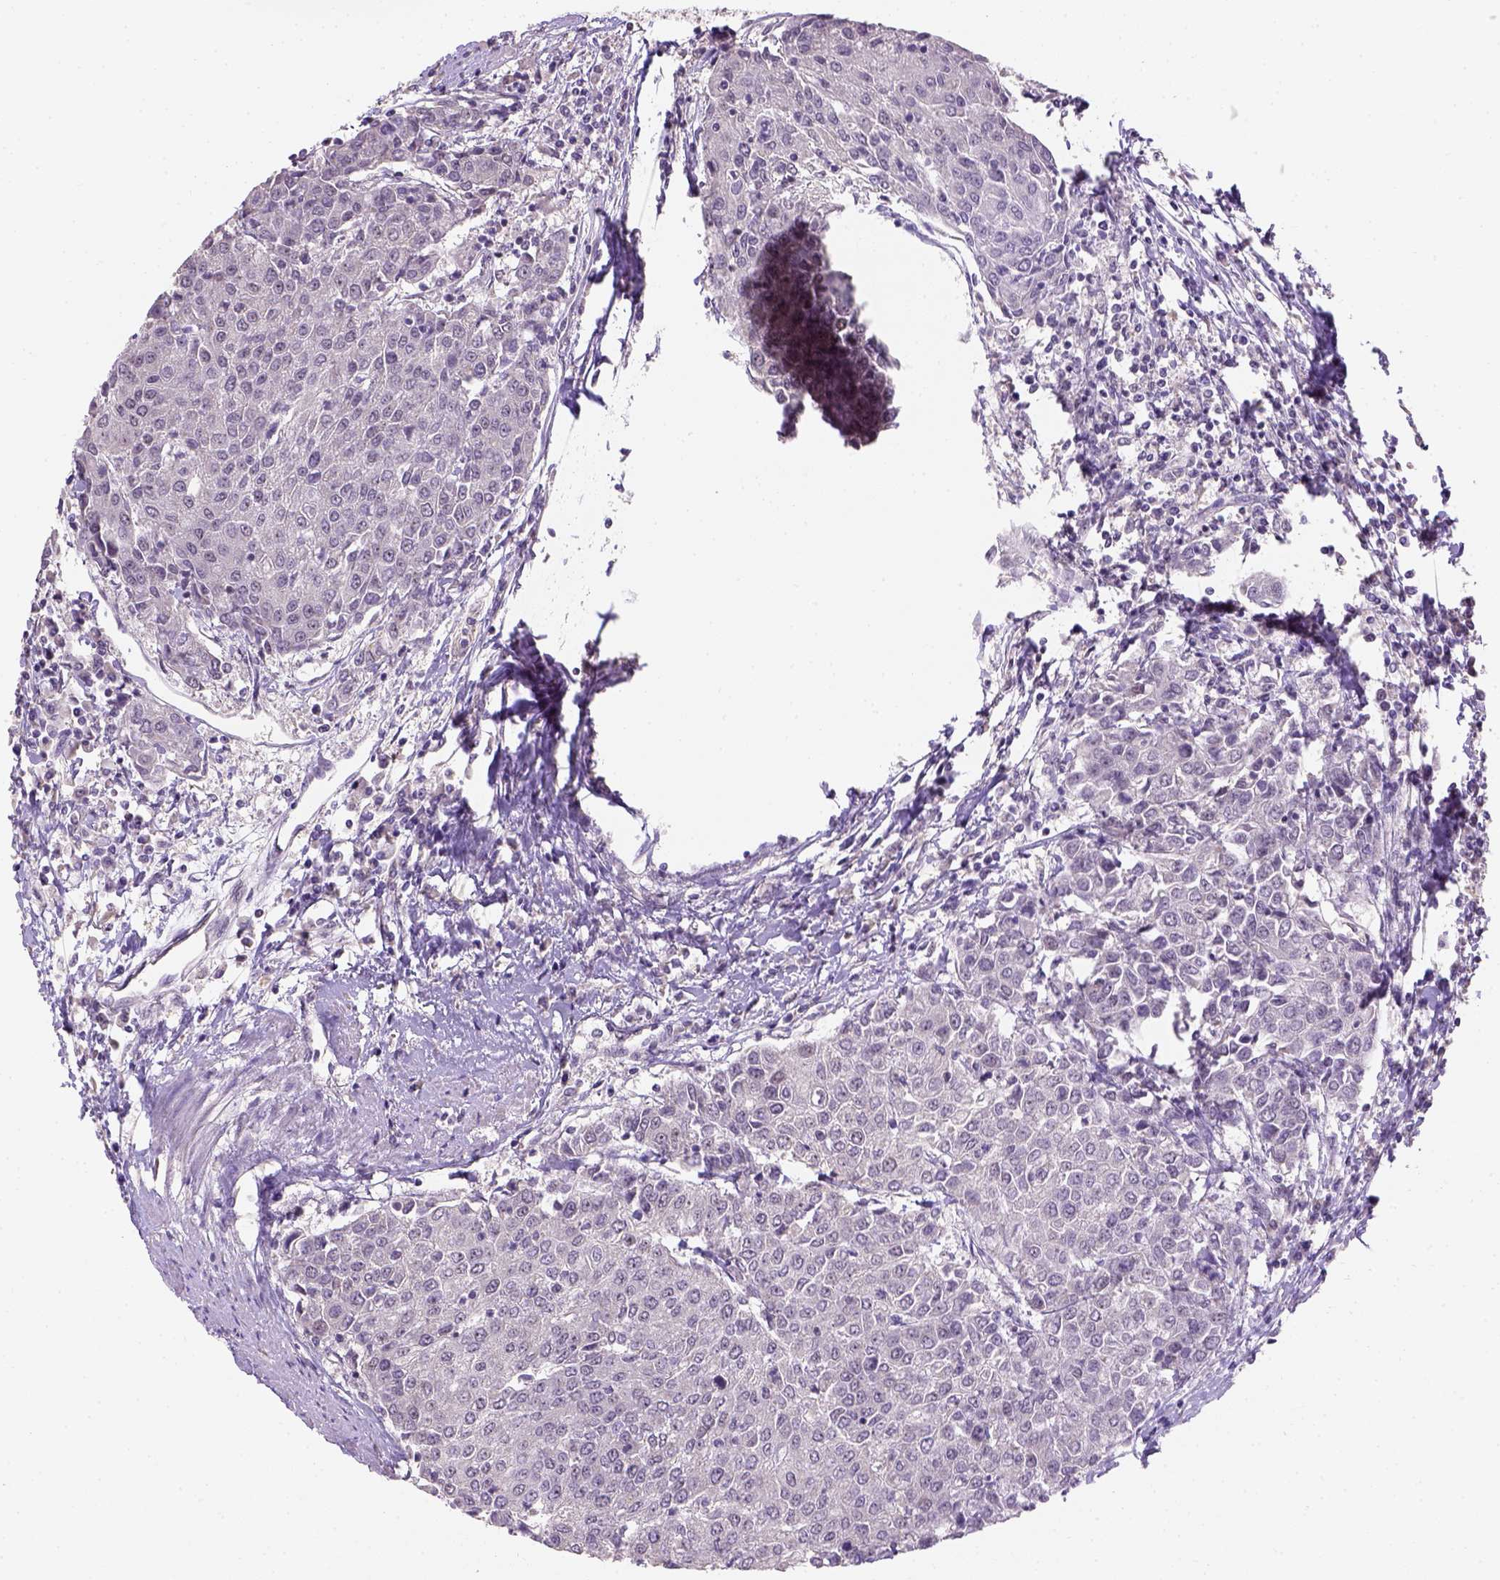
{"staining": {"intensity": "negative", "quantity": "none", "location": "none"}, "tissue": "urothelial cancer", "cell_type": "Tumor cells", "image_type": "cancer", "snomed": [{"axis": "morphology", "description": "Urothelial carcinoma, High grade"}, {"axis": "topography", "description": "Urinary bladder"}], "caption": "Tumor cells are negative for brown protein staining in urothelial cancer.", "gene": "DDX50", "patient": {"sex": "female", "age": 85}}